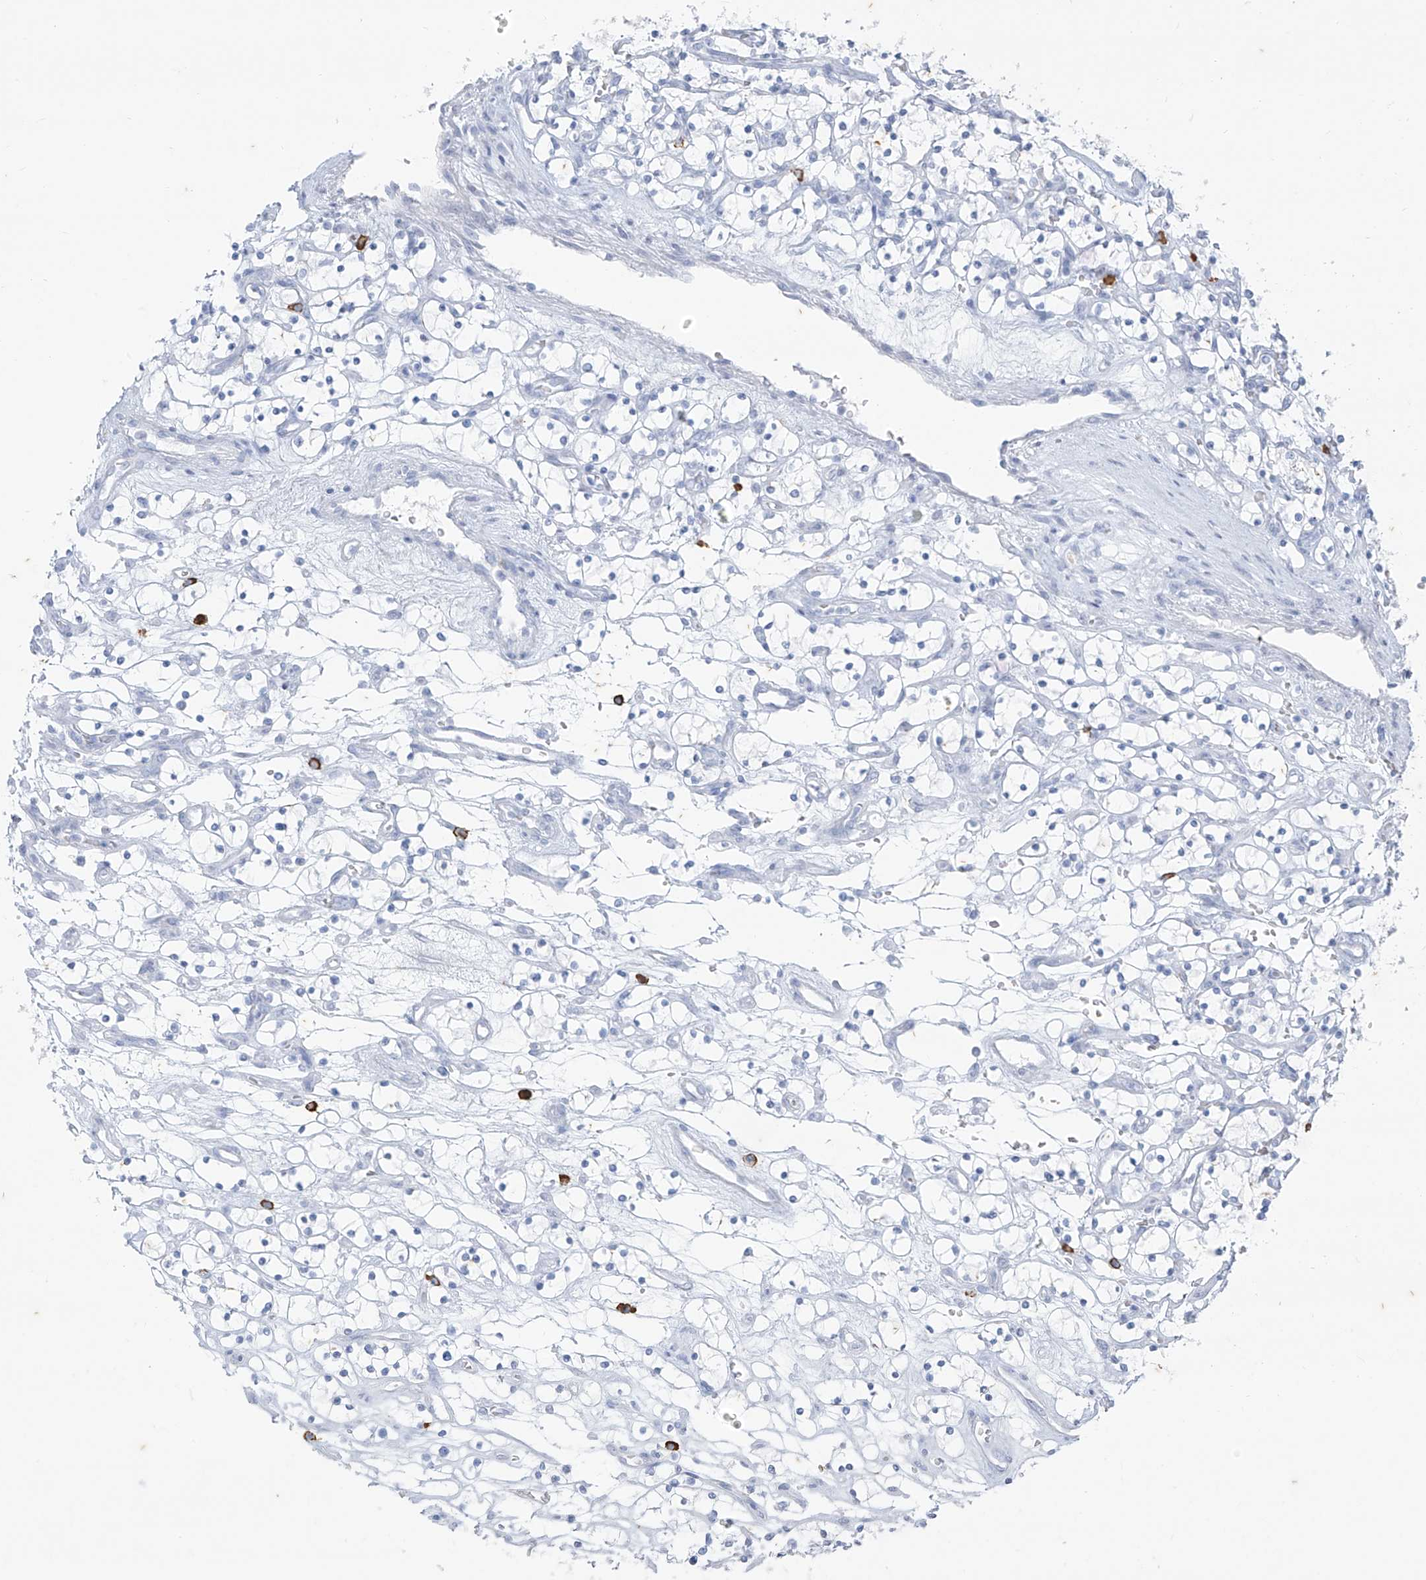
{"staining": {"intensity": "negative", "quantity": "none", "location": "none"}, "tissue": "renal cancer", "cell_type": "Tumor cells", "image_type": "cancer", "snomed": [{"axis": "morphology", "description": "Adenocarcinoma, NOS"}, {"axis": "topography", "description": "Kidney"}], "caption": "This is a image of immunohistochemistry (IHC) staining of renal cancer (adenocarcinoma), which shows no expression in tumor cells. (Brightfield microscopy of DAB immunohistochemistry at high magnification).", "gene": "CX3CR1", "patient": {"sex": "female", "age": 69}}